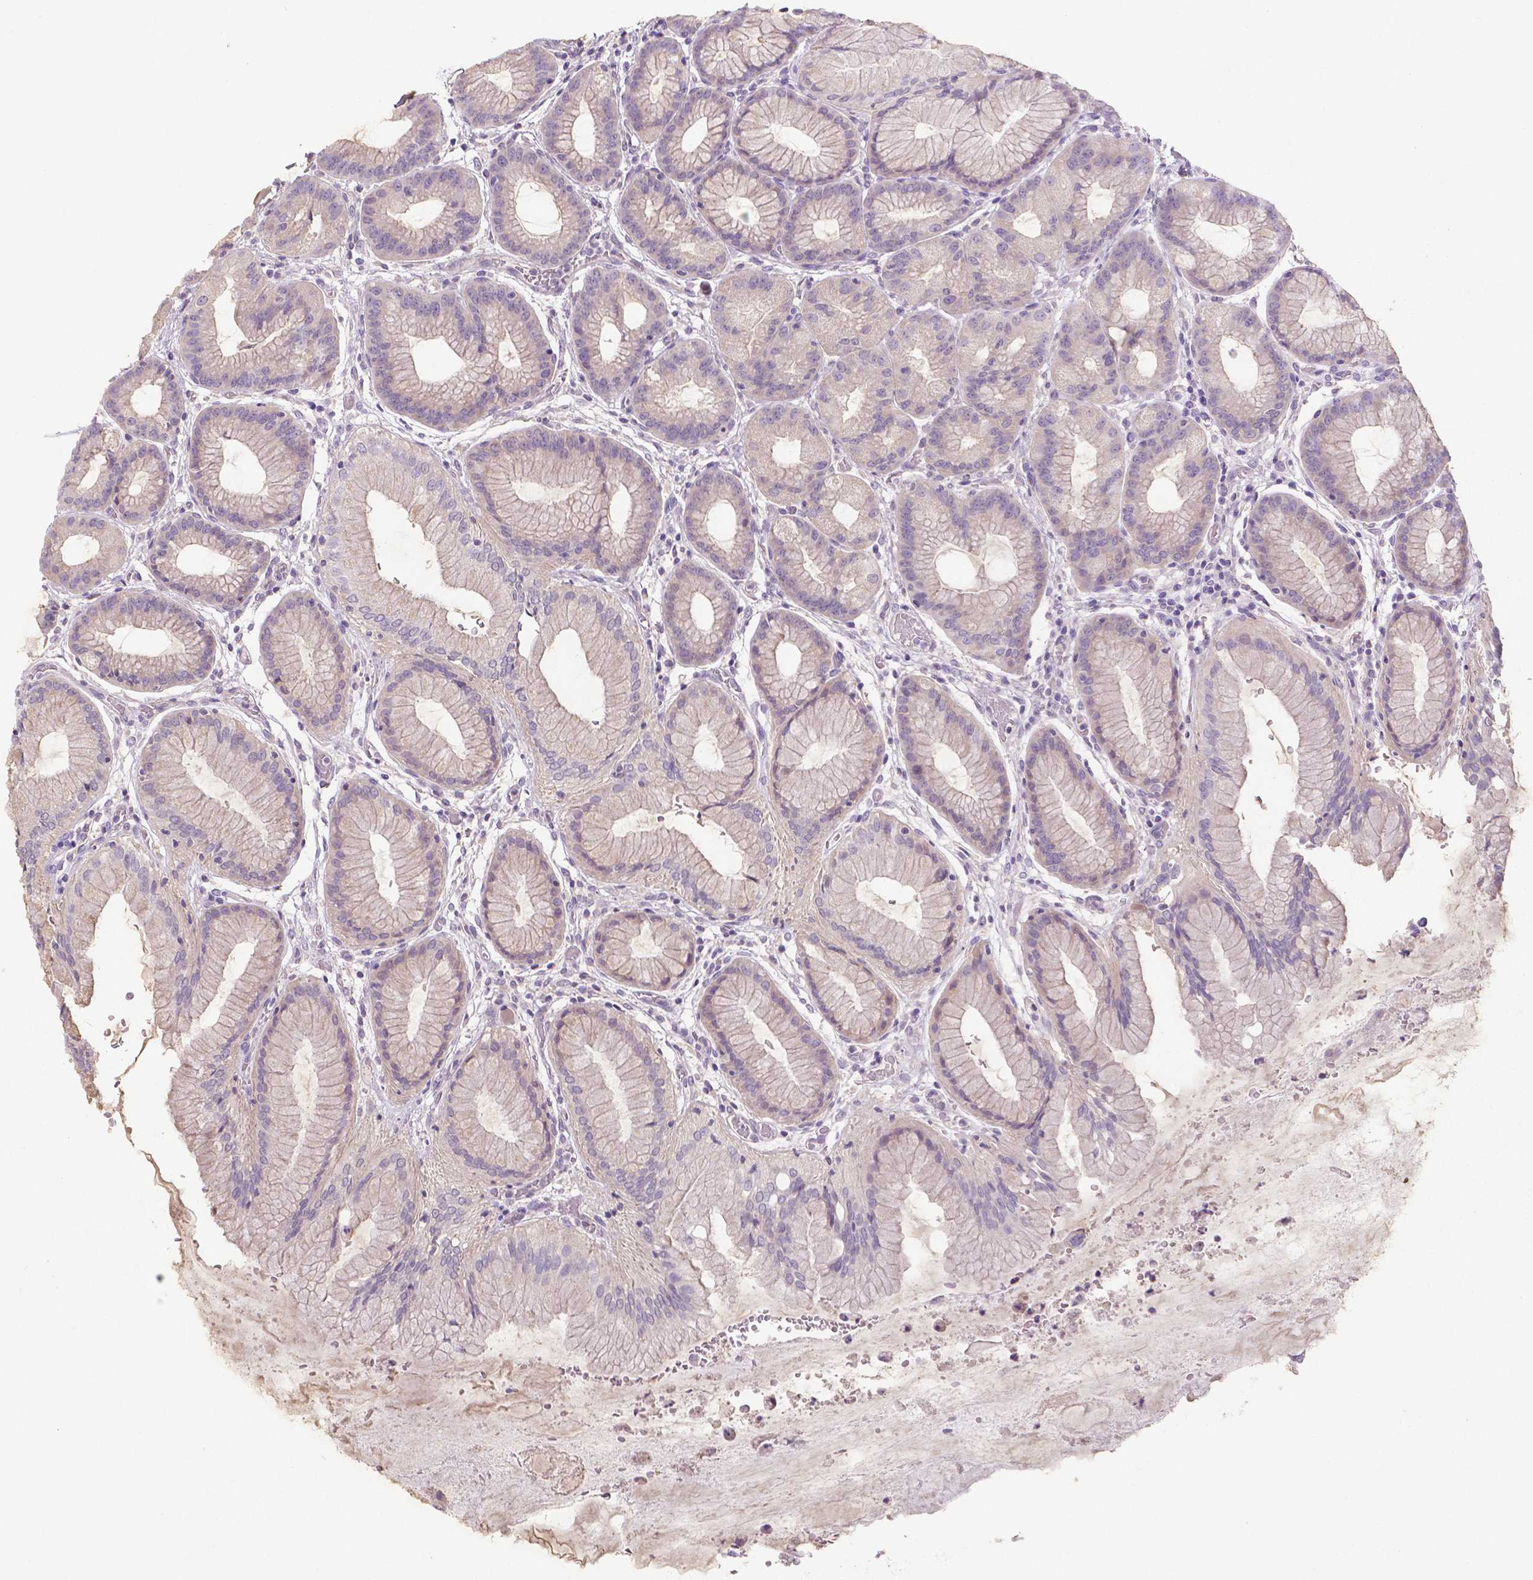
{"staining": {"intensity": "weak", "quantity": "<25%", "location": "cytoplasmic/membranous"}, "tissue": "stomach", "cell_type": "Glandular cells", "image_type": "normal", "snomed": [{"axis": "morphology", "description": "Normal tissue, NOS"}, {"axis": "topography", "description": "Stomach, upper"}, {"axis": "topography", "description": "Stomach"}], "caption": "An immunohistochemistry micrograph of normal stomach is shown. There is no staining in glandular cells of stomach. Nuclei are stained in blue.", "gene": "CRMP1", "patient": {"sex": "male", "age": 48}}